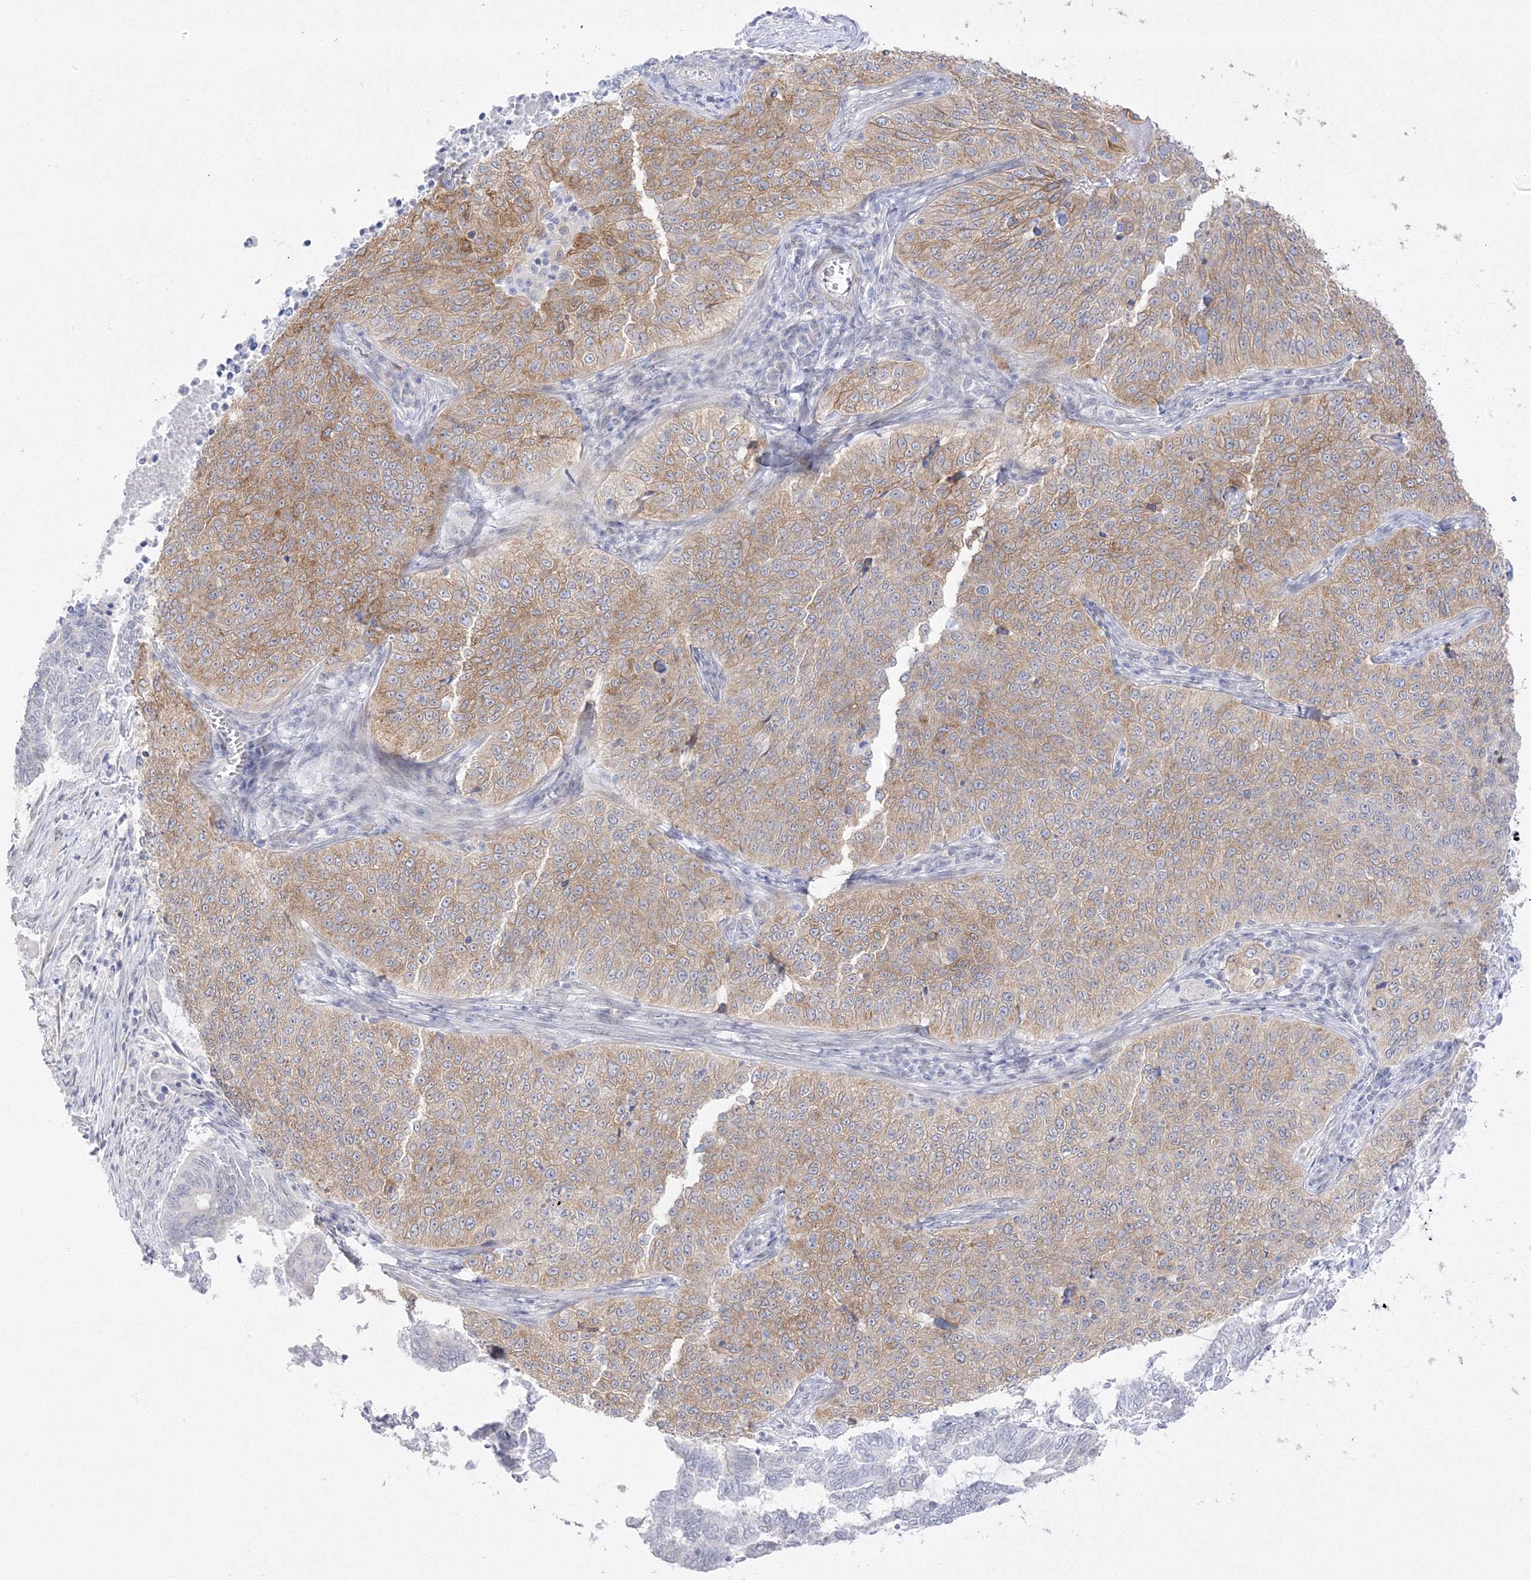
{"staining": {"intensity": "moderate", "quantity": ">75%", "location": "cytoplasmic/membranous"}, "tissue": "cervical cancer", "cell_type": "Tumor cells", "image_type": "cancer", "snomed": [{"axis": "morphology", "description": "Squamous cell carcinoma, NOS"}, {"axis": "topography", "description": "Cervix"}], "caption": "Human squamous cell carcinoma (cervical) stained with a brown dye displays moderate cytoplasmic/membranous positive positivity in about >75% of tumor cells.", "gene": "C2CD2", "patient": {"sex": "female", "age": 35}}